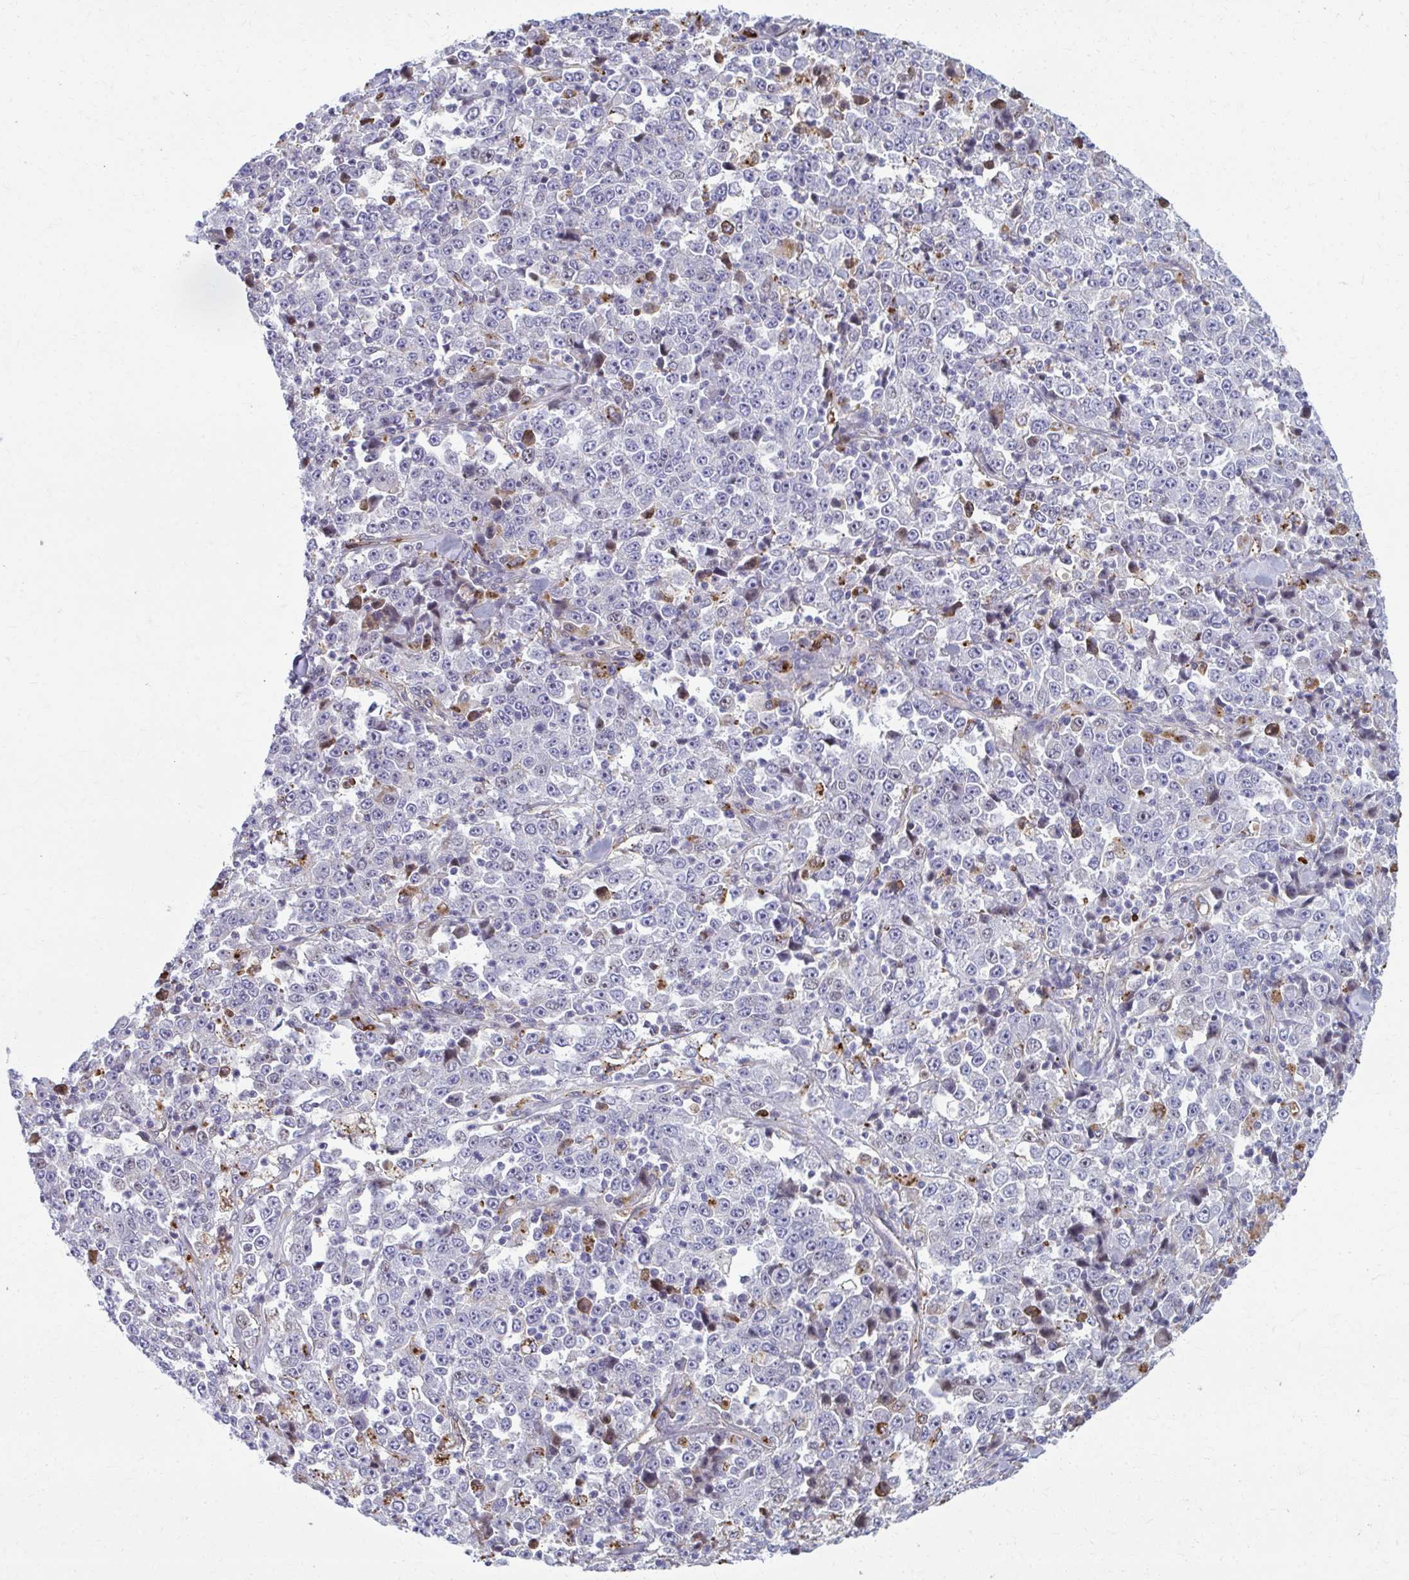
{"staining": {"intensity": "negative", "quantity": "none", "location": "none"}, "tissue": "stomach cancer", "cell_type": "Tumor cells", "image_type": "cancer", "snomed": [{"axis": "morphology", "description": "Normal tissue, NOS"}, {"axis": "morphology", "description": "Adenocarcinoma, NOS"}, {"axis": "topography", "description": "Stomach, upper"}, {"axis": "topography", "description": "Stomach"}], "caption": "There is no significant staining in tumor cells of stomach cancer (adenocarcinoma). (DAB (3,3'-diaminobenzidine) IHC, high magnification).", "gene": "LRRC4B", "patient": {"sex": "male", "age": 59}}